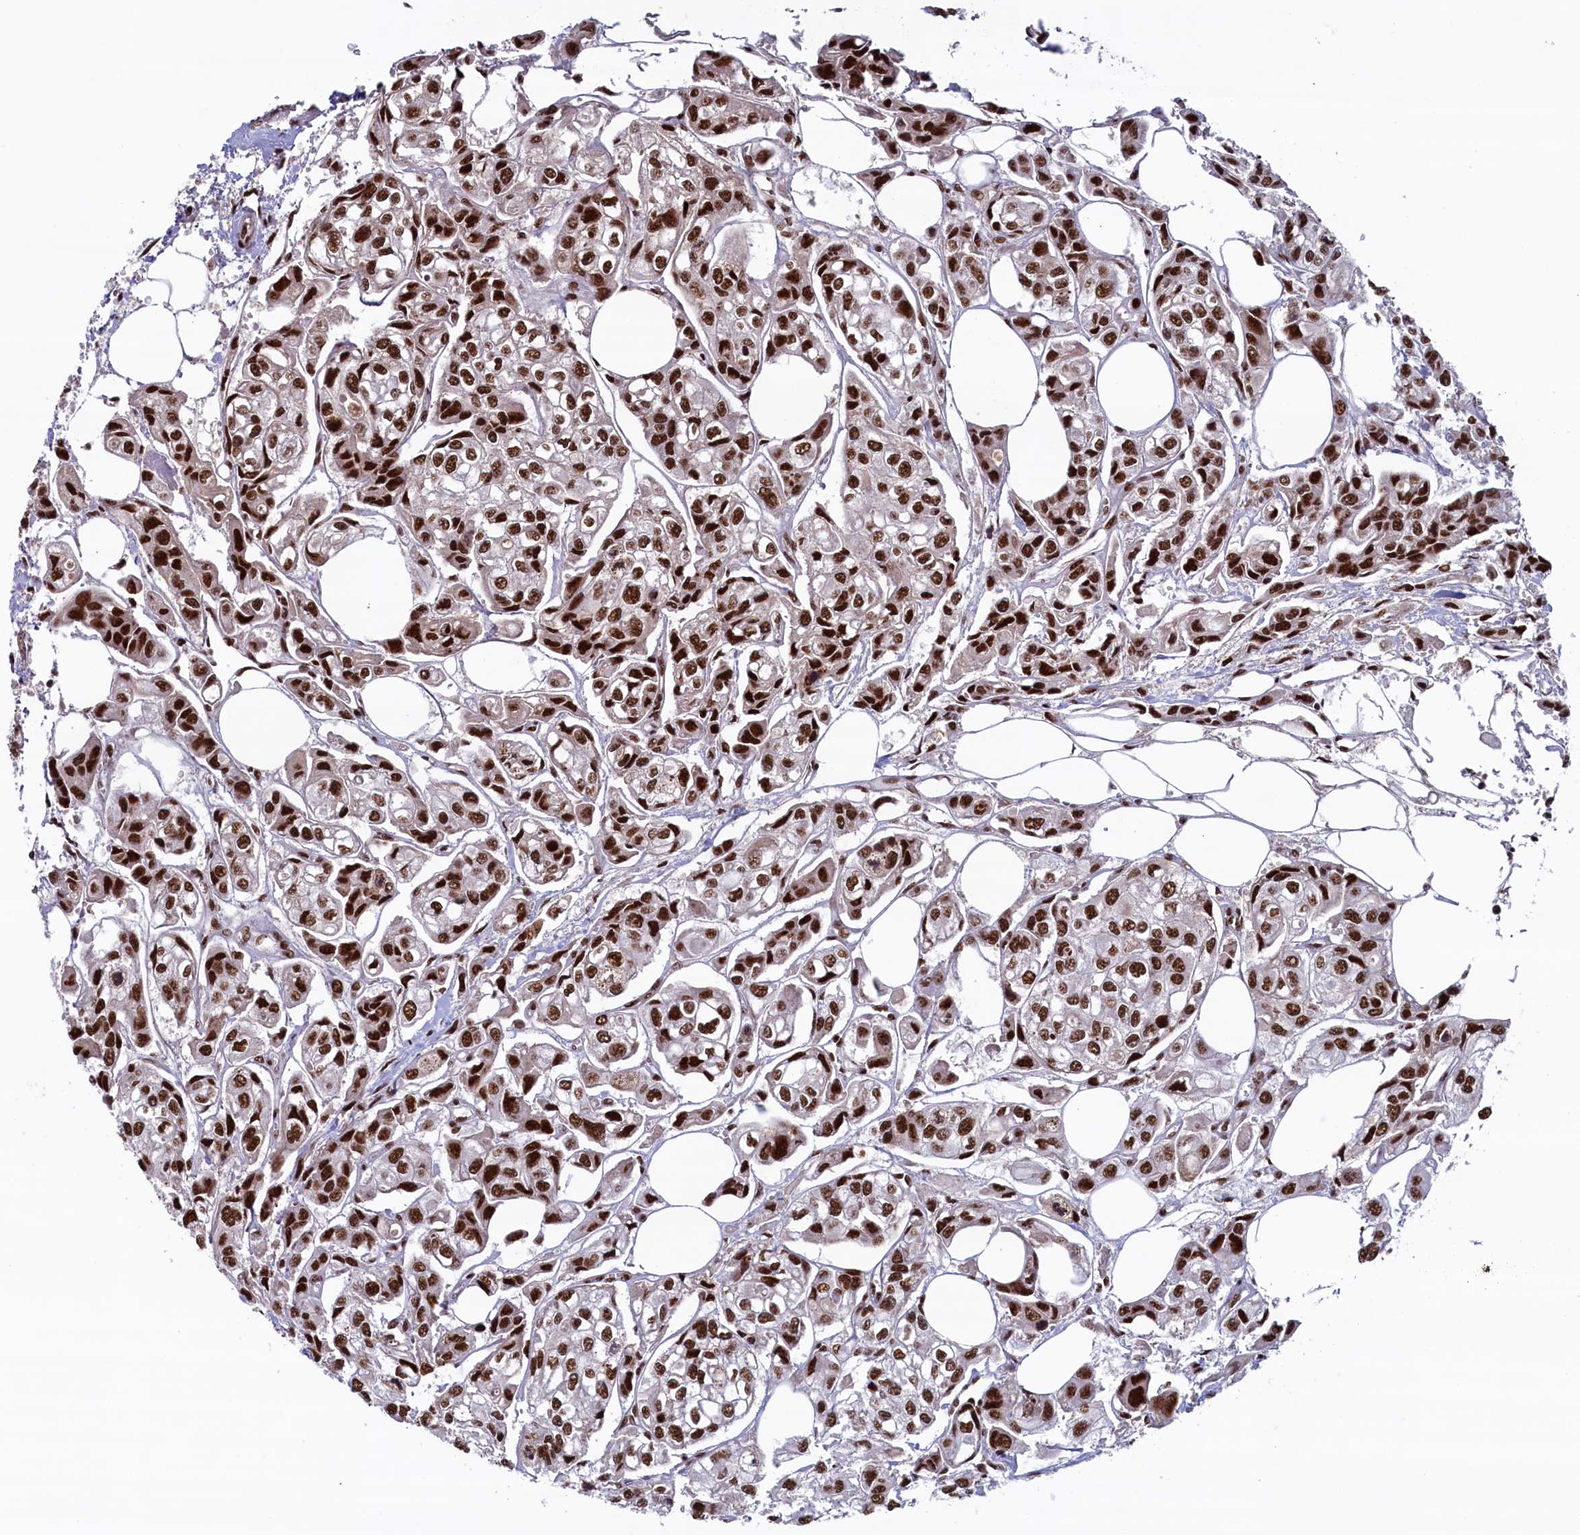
{"staining": {"intensity": "strong", "quantity": ">75%", "location": "nuclear"}, "tissue": "urothelial cancer", "cell_type": "Tumor cells", "image_type": "cancer", "snomed": [{"axis": "morphology", "description": "Urothelial carcinoma, High grade"}, {"axis": "topography", "description": "Urinary bladder"}], "caption": "The photomicrograph reveals a brown stain indicating the presence of a protein in the nuclear of tumor cells in urothelial carcinoma (high-grade).", "gene": "ZC3H18", "patient": {"sex": "male", "age": 67}}